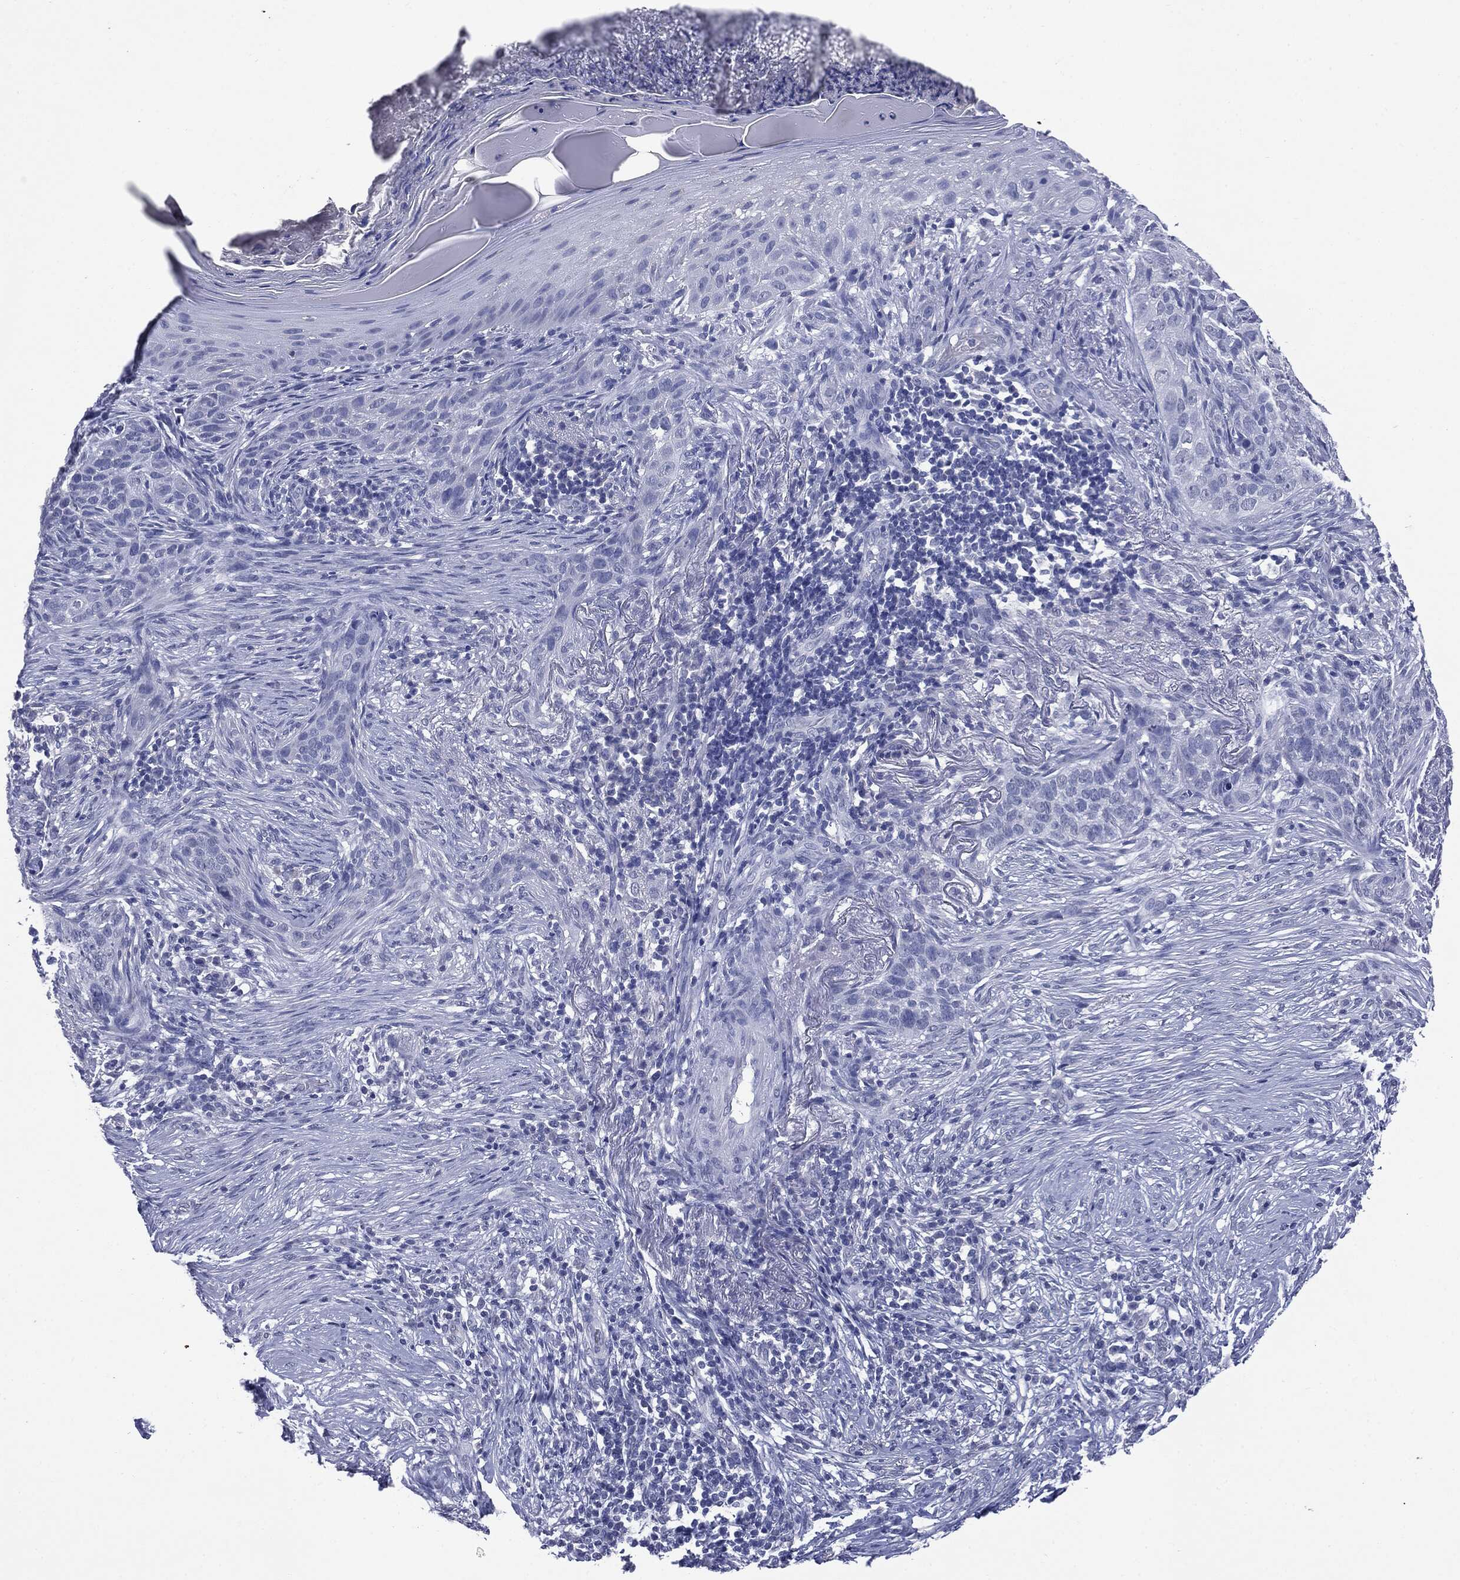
{"staining": {"intensity": "negative", "quantity": "none", "location": "none"}, "tissue": "skin cancer", "cell_type": "Tumor cells", "image_type": "cancer", "snomed": [{"axis": "morphology", "description": "Squamous cell carcinoma, NOS"}, {"axis": "topography", "description": "Skin"}], "caption": "High magnification brightfield microscopy of squamous cell carcinoma (skin) stained with DAB (3,3'-diaminobenzidine) (brown) and counterstained with hematoxylin (blue): tumor cells show no significant staining.", "gene": "TSHB", "patient": {"sex": "male", "age": 88}}